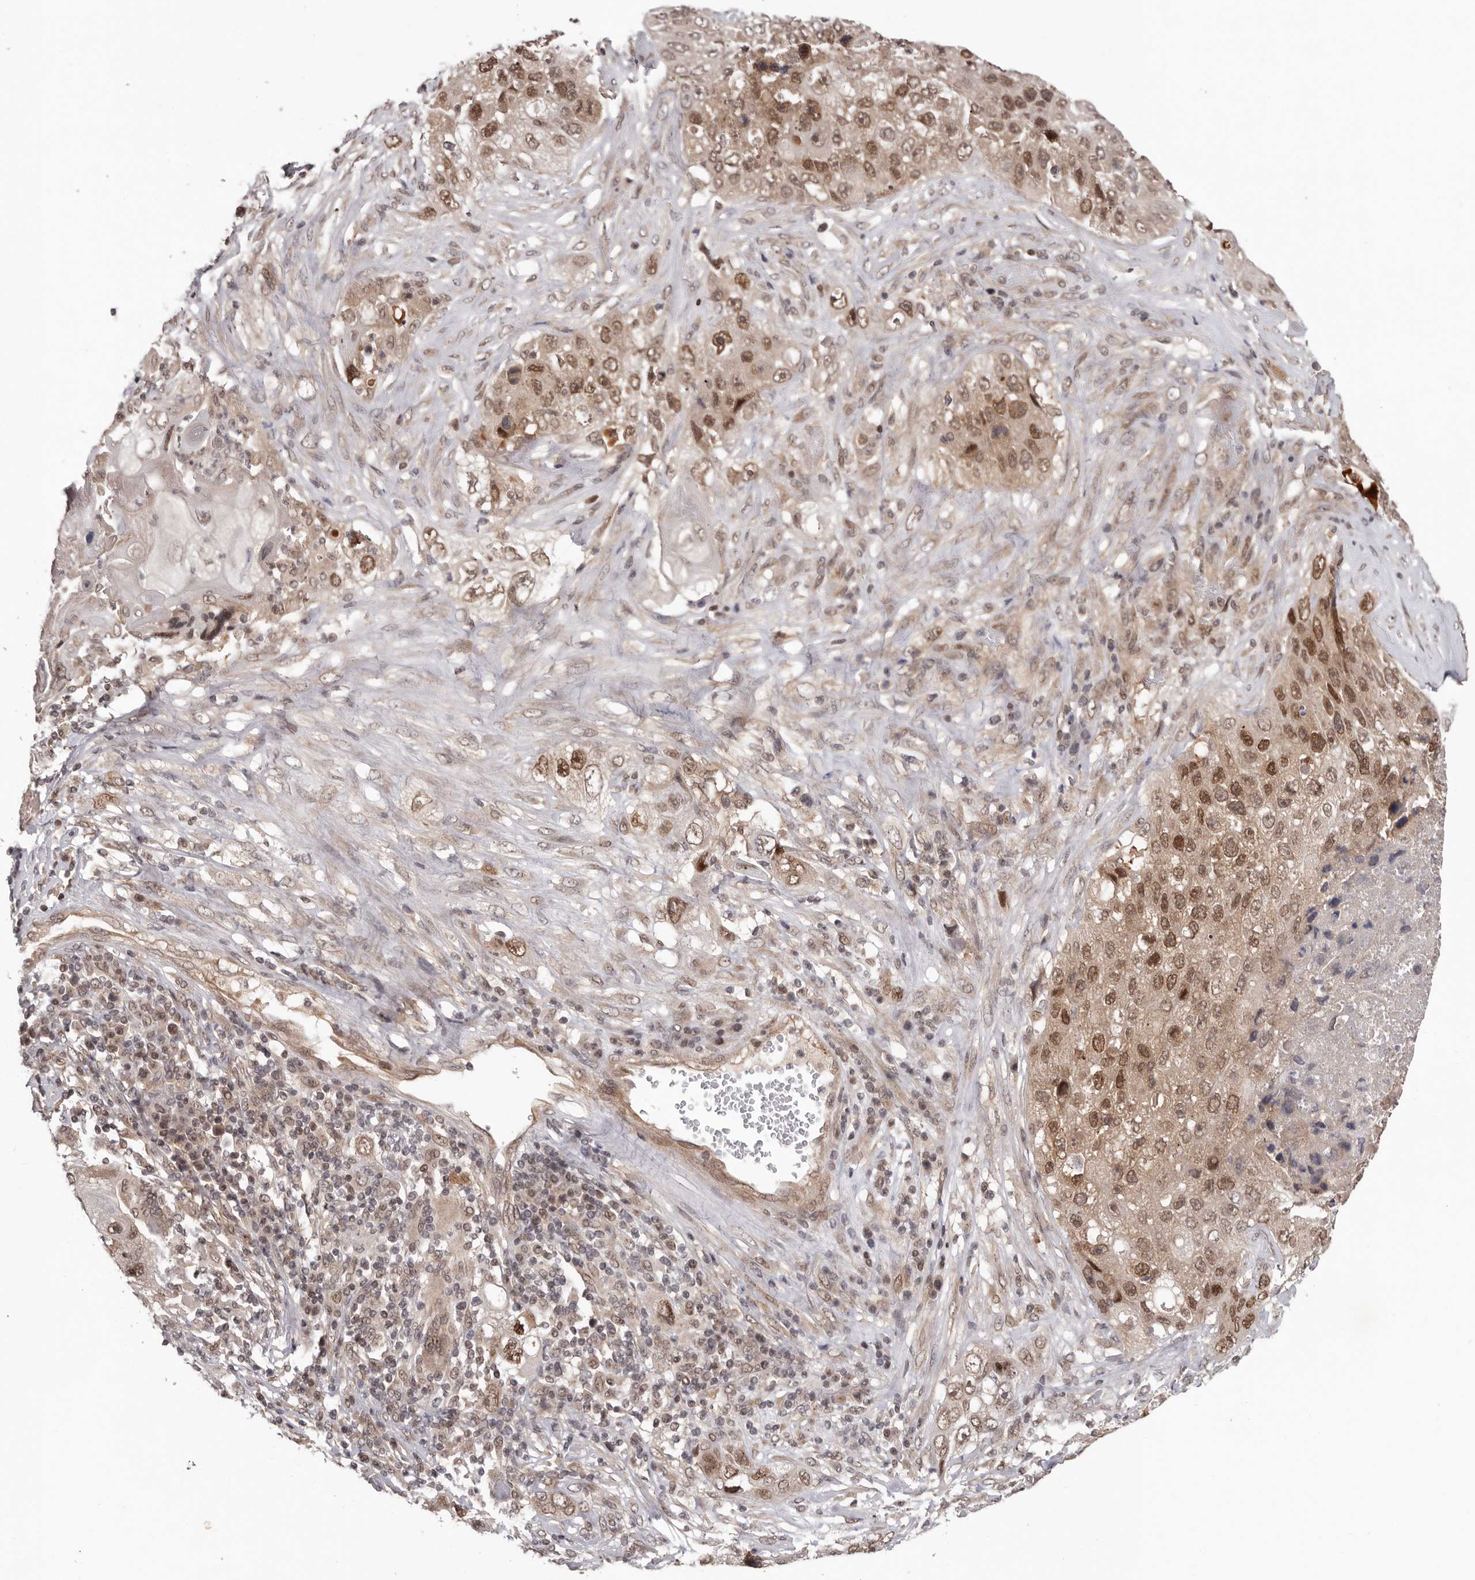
{"staining": {"intensity": "moderate", "quantity": ">75%", "location": "cytoplasmic/membranous,nuclear"}, "tissue": "lung cancer", "cell_type": "Tumor cells", "image_type": "cancer", "snomed": [{"axis": "morphology", "description": "Squamous cell carcinoma, NOS"}, {"axis": "topography", "description": "Lung"}], "caption": "Immunohistochemistry (DAB) staining of lung squamous cell carcinoma demonstrates moderate cytoplasmic/membranous and nuclear protein staining in approximately >75% of tumor cells. Nuclei are stained in blue.", "gene": "TBX5", "patient": {"sex": "male", "age": 61}}